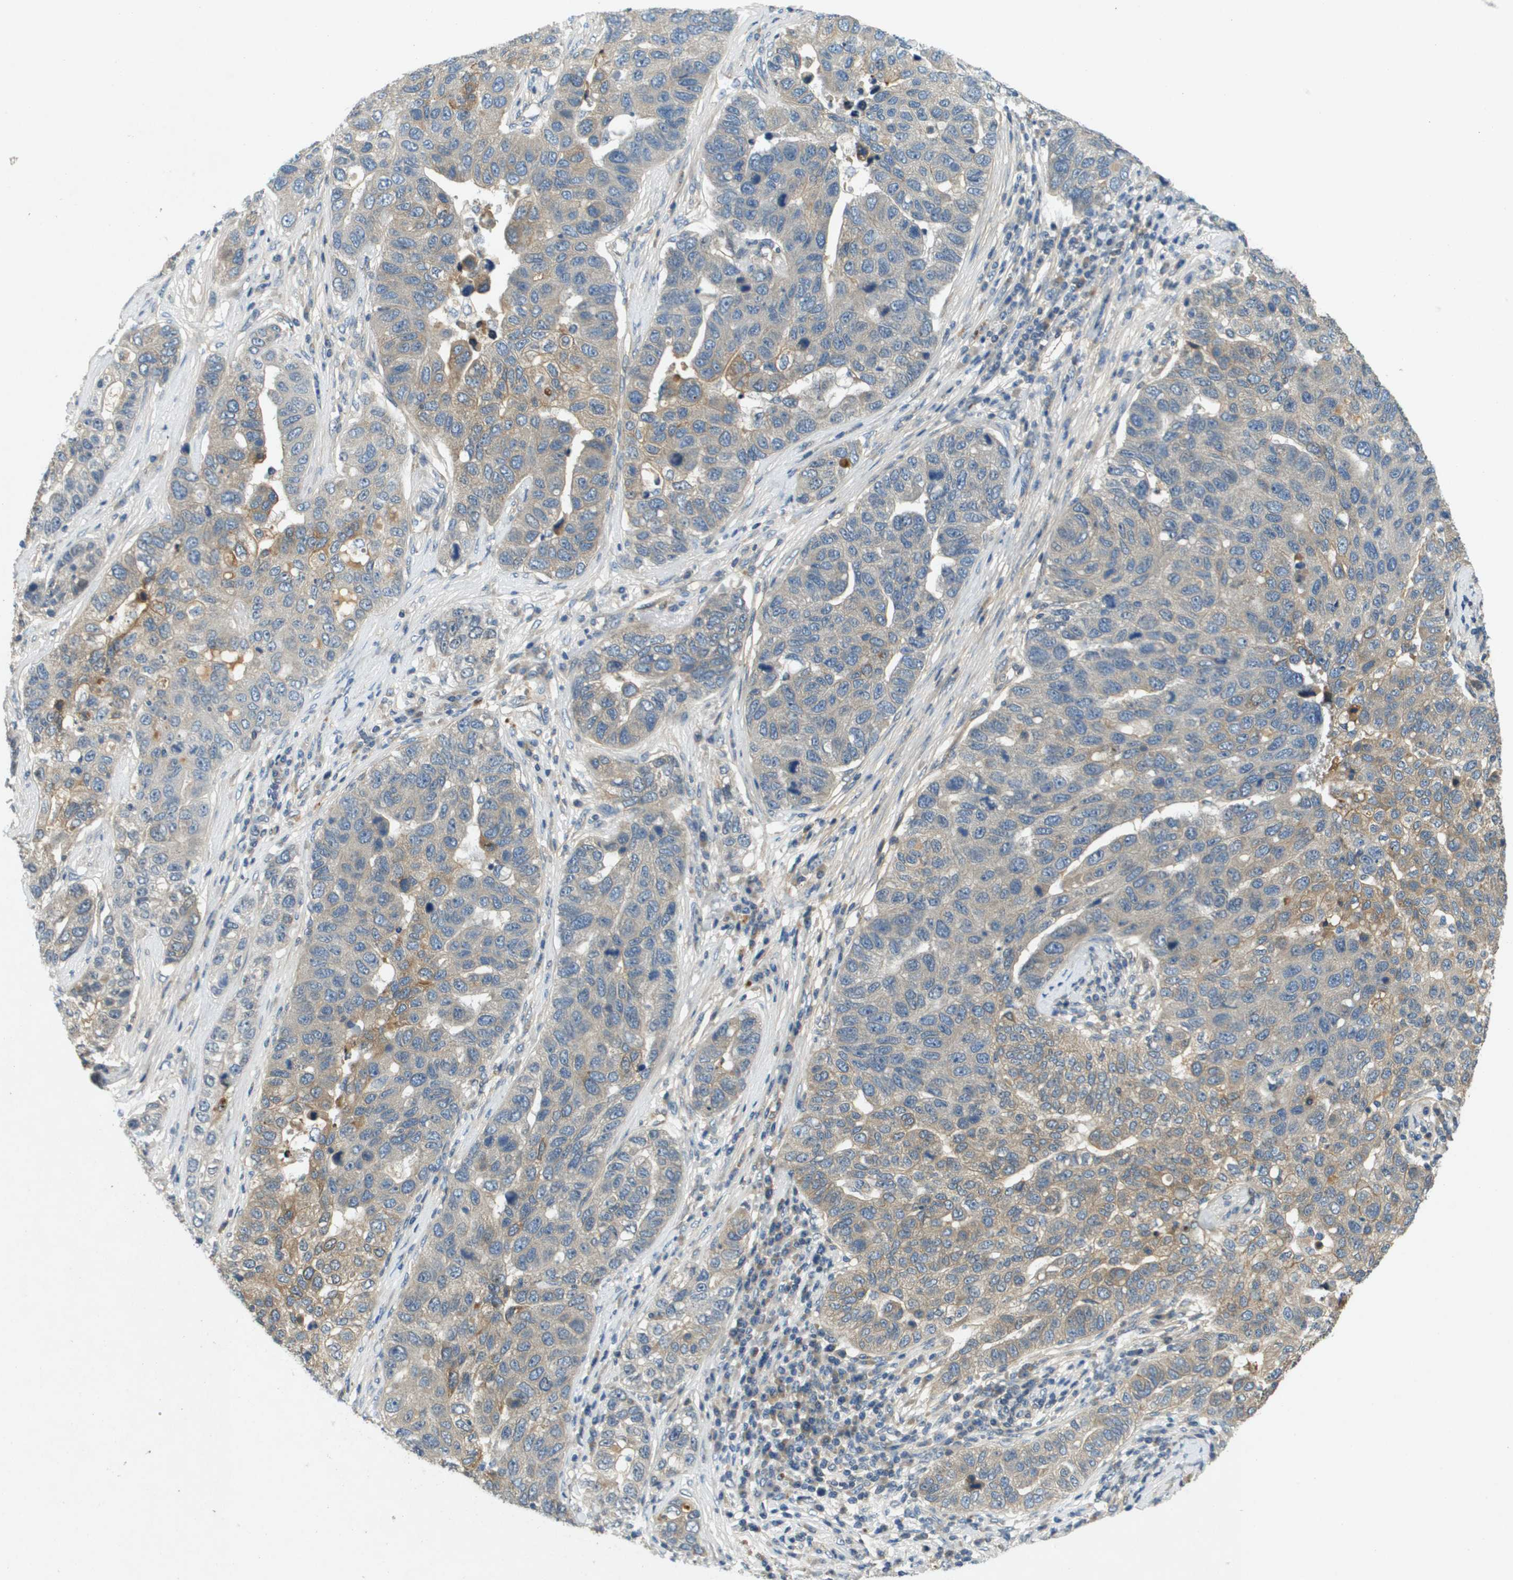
{"staining": {"intensity": "weak", "quantity": "<25%", "location": "cytoplasmic/membranous"}, "tissue": "pancreatic cancer", "cell_type": "Tumor cells", "image_type": "cancer", "snomed": [{"axis": "morphology", "description": "Adenocarcinoma, NOS"}, {"axis": "topography", "description": "Pancreas"}], "caption": "Immunohistochemical staining of pancreatic cancer exhibits no significant staining in tumor cells. The staining was performed using DAB to visualize the protein expression in brown, while the nuclei were stained in blue with hematoxylin (Magnification: 20x).", "gene": "PGAP3", "patient": {"sex": "female", "age": 61}}